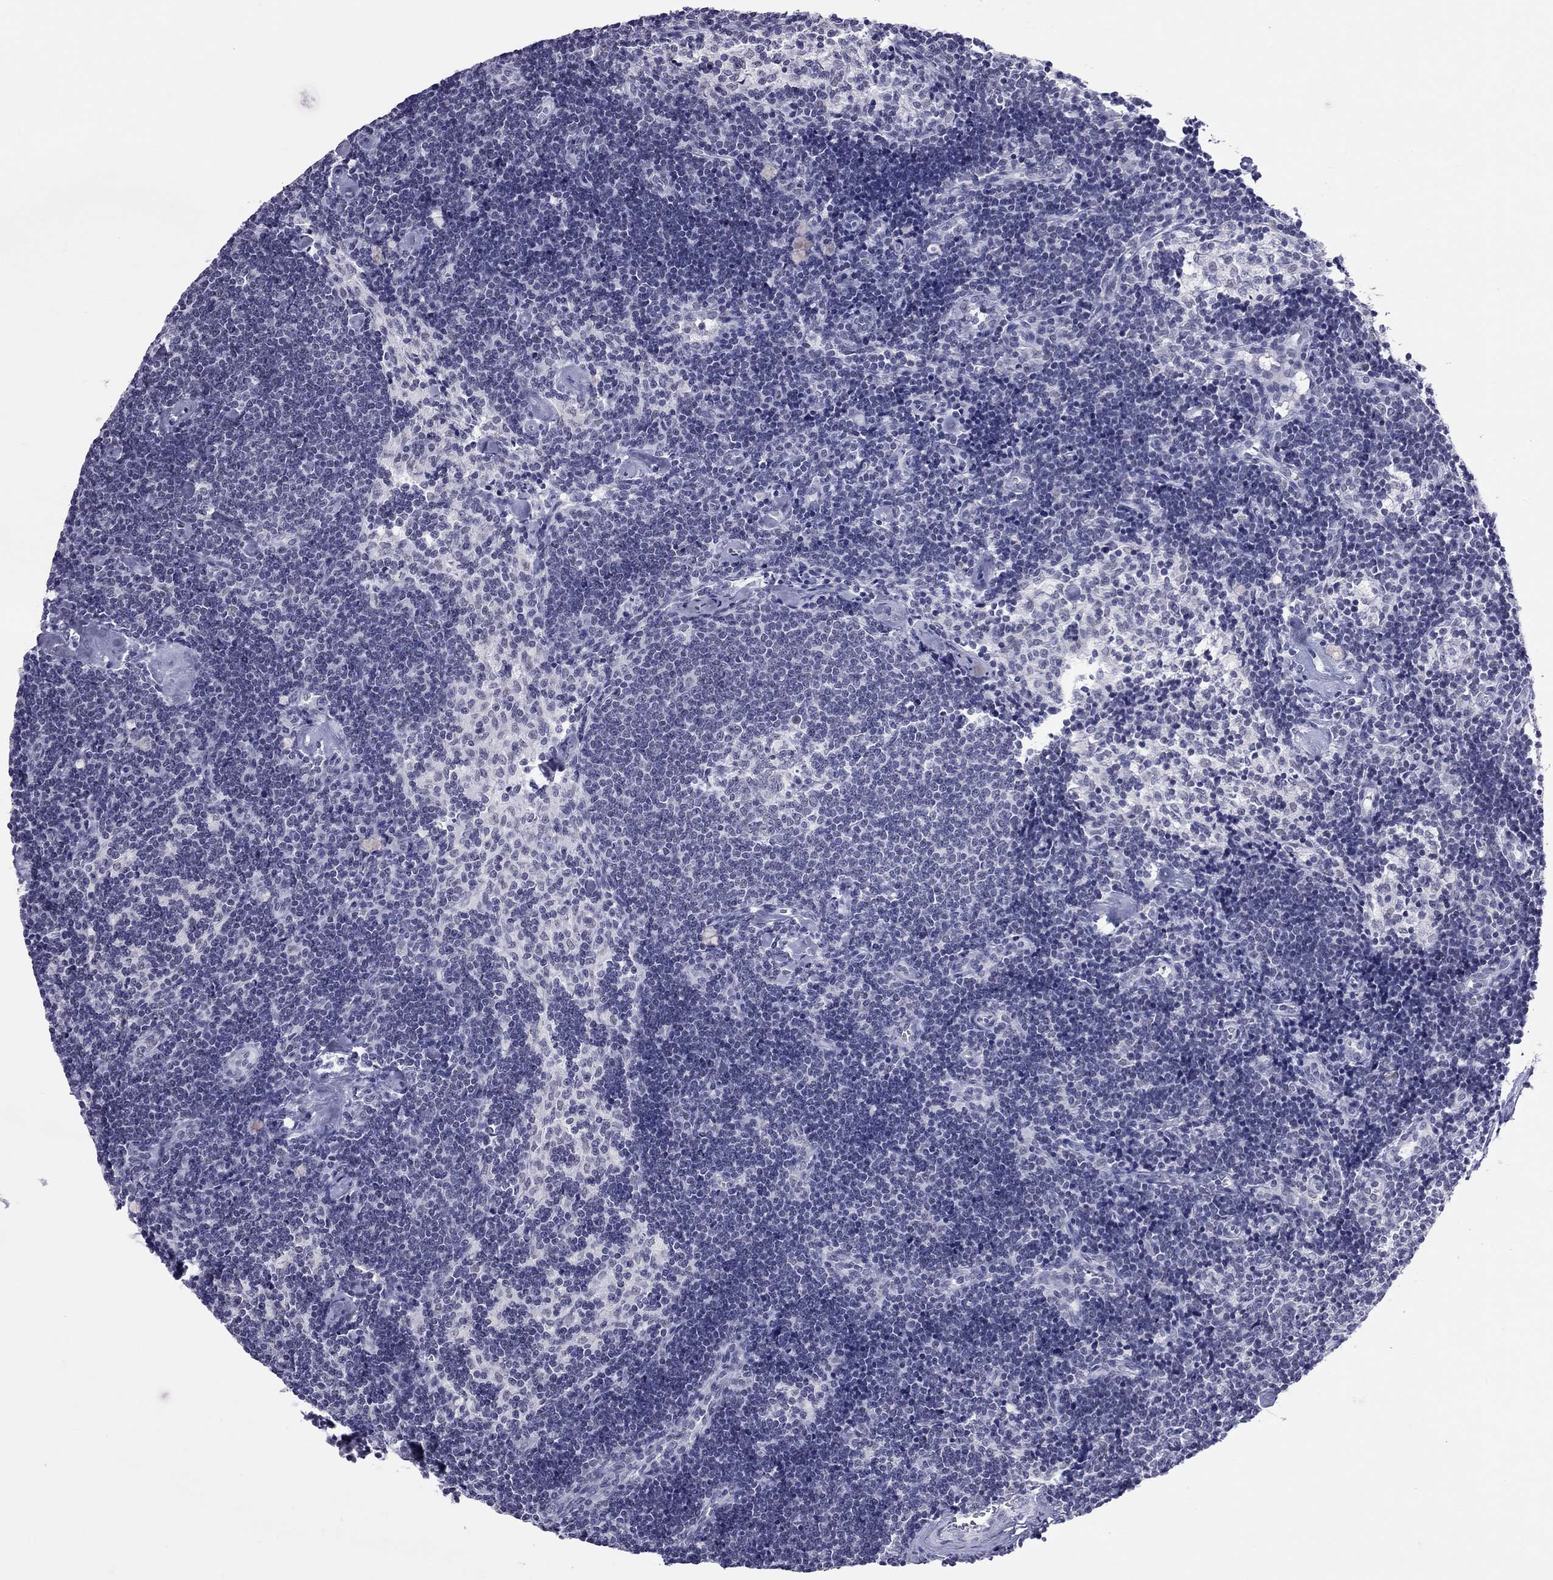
{"staining": {"intensity": "negative", "quantity": "none", "location": "none"}, "tissue": "lymph node", "cell_type": "Germinal center cells", "image_type": "normal", "snomed": [{"axis": "morphology", "description": "Normal tissue, NOS"}, {"axis": "topography", "description": "Lymph node"}], "caption": "An immunohistochemistry (IHC) micrograph of unremarkable lymph node is shown. There is no staining in germinal center cells of lymph node. (DAB immunohistochemistry, high magnification).", "gene": "JHY", "patient": {"sex": "female", "age": 42}}